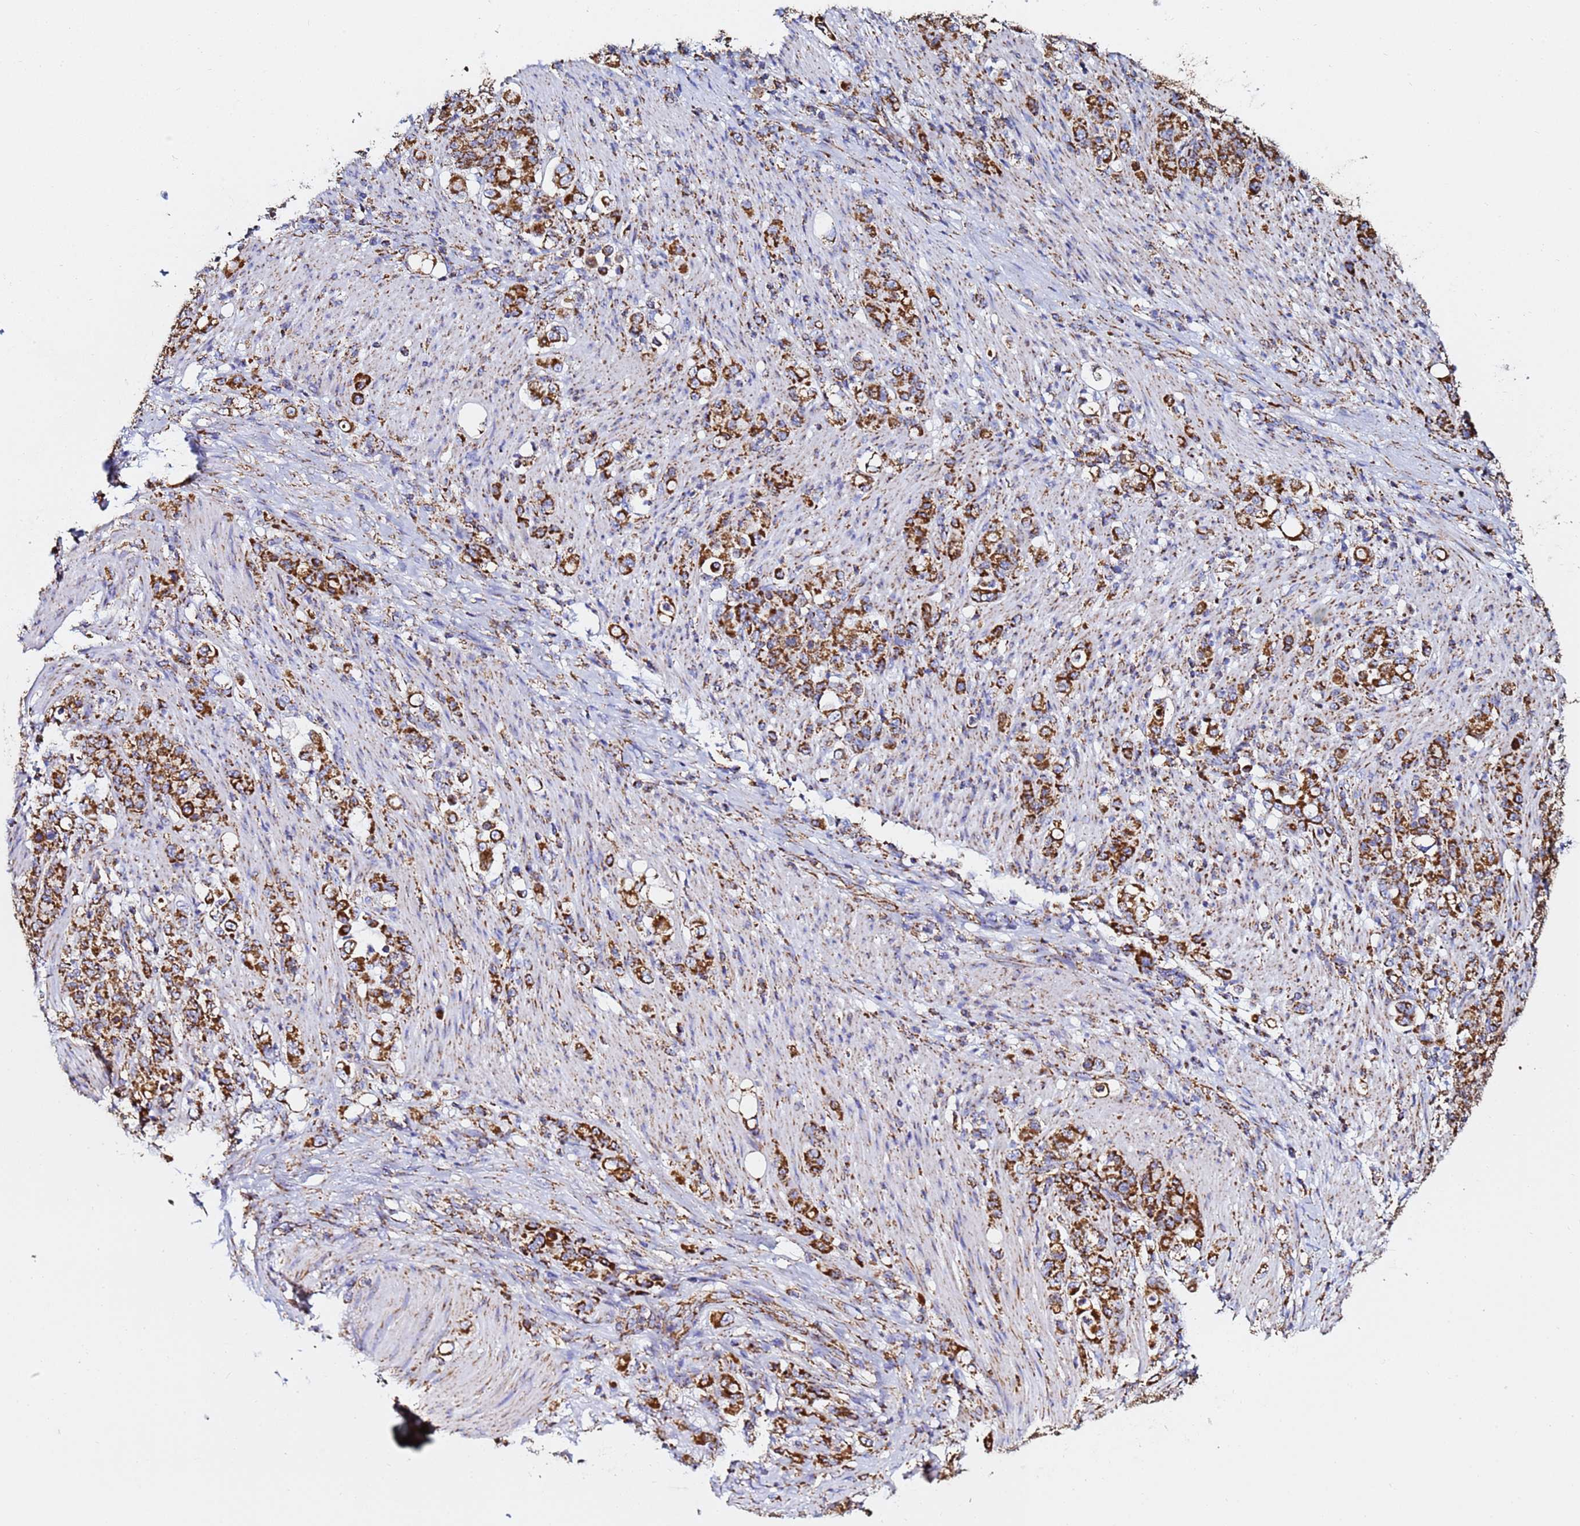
{"staining": {"intensity": "strong", "quantity": ">75%", "location": "cytoplasmic/membranous"}, "tissue": "stomach cancer", "cell_type": "Tumor cells", "image_type": "cancer", "snomed": [{"axis": "morphology", "description": "Normal tissue, NOS"}, {"axis": "morphology", "description": "Adenocarcinoma, NOS"}, {"axis": "topography", "description": "Stomach"}], "caption": "The micrograph demonstrates immunohistochemical staining of stomach adenocarcinoma. There is strong cytoplasmic/membranous staining is seen in about >75% of tumor cells. Nuclei are stained in blue.", "gene": "PHB2", "patient": {"sex": "female", "age": 79}}